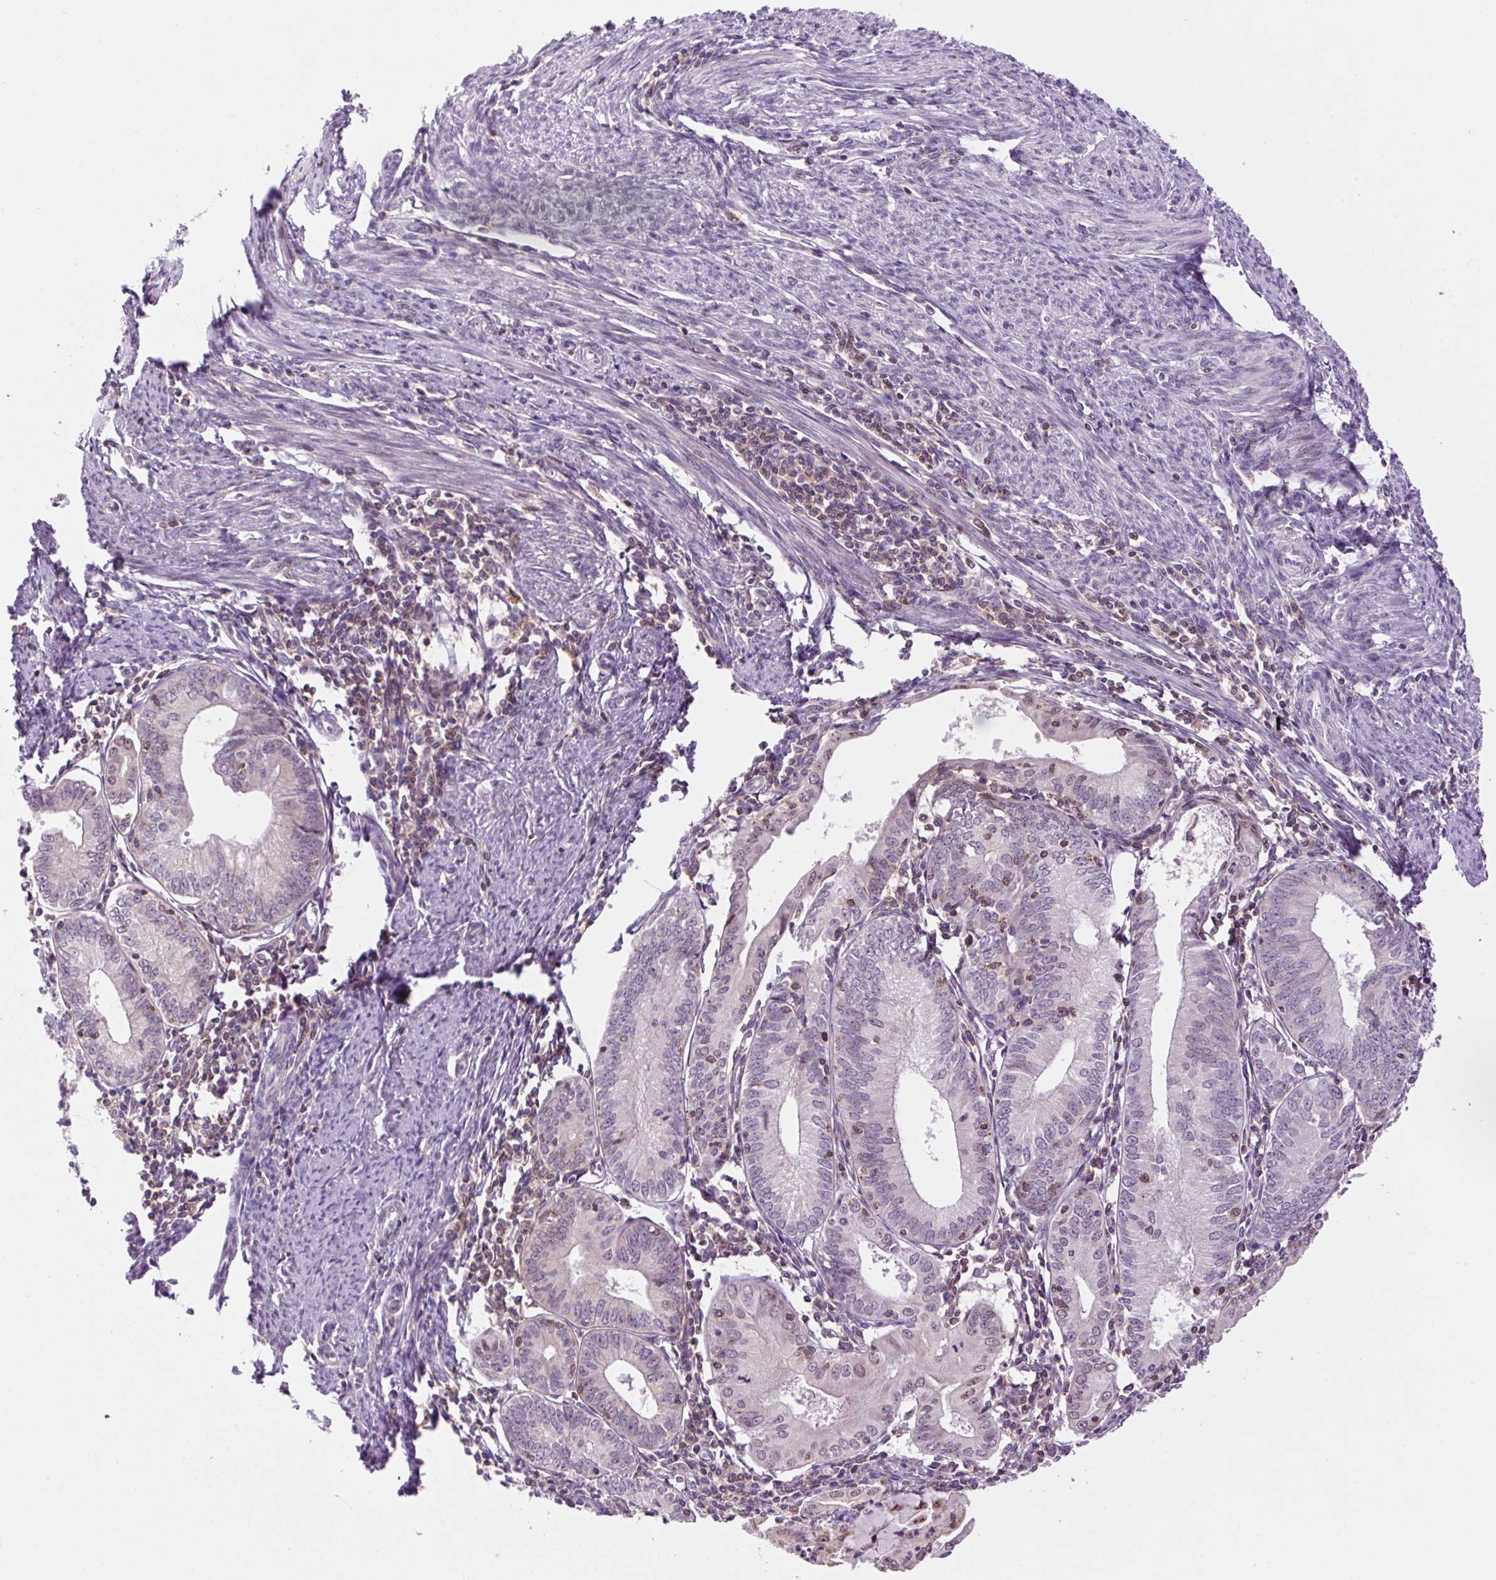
{"staining": {"intensity": "moderate", "quantity": "<25%", "location": "nuclear"}, "tissue": "endometrial cancer", "cell_type": "Tumor cells", "image_type": "cancer", "snomed": [{"axis": "morphology", "description": "Adenocarcinoma, NOS"}, {"axis": "topography", "description": "Endometrium"}], "caption": "A histopathology image of human adenocarcinoma (endometrial) stained for a protein shows moderate nuclear brown staining in tumor cells.", "gene": "CARD11", "patient": {"sex": "female", "age": 60}}